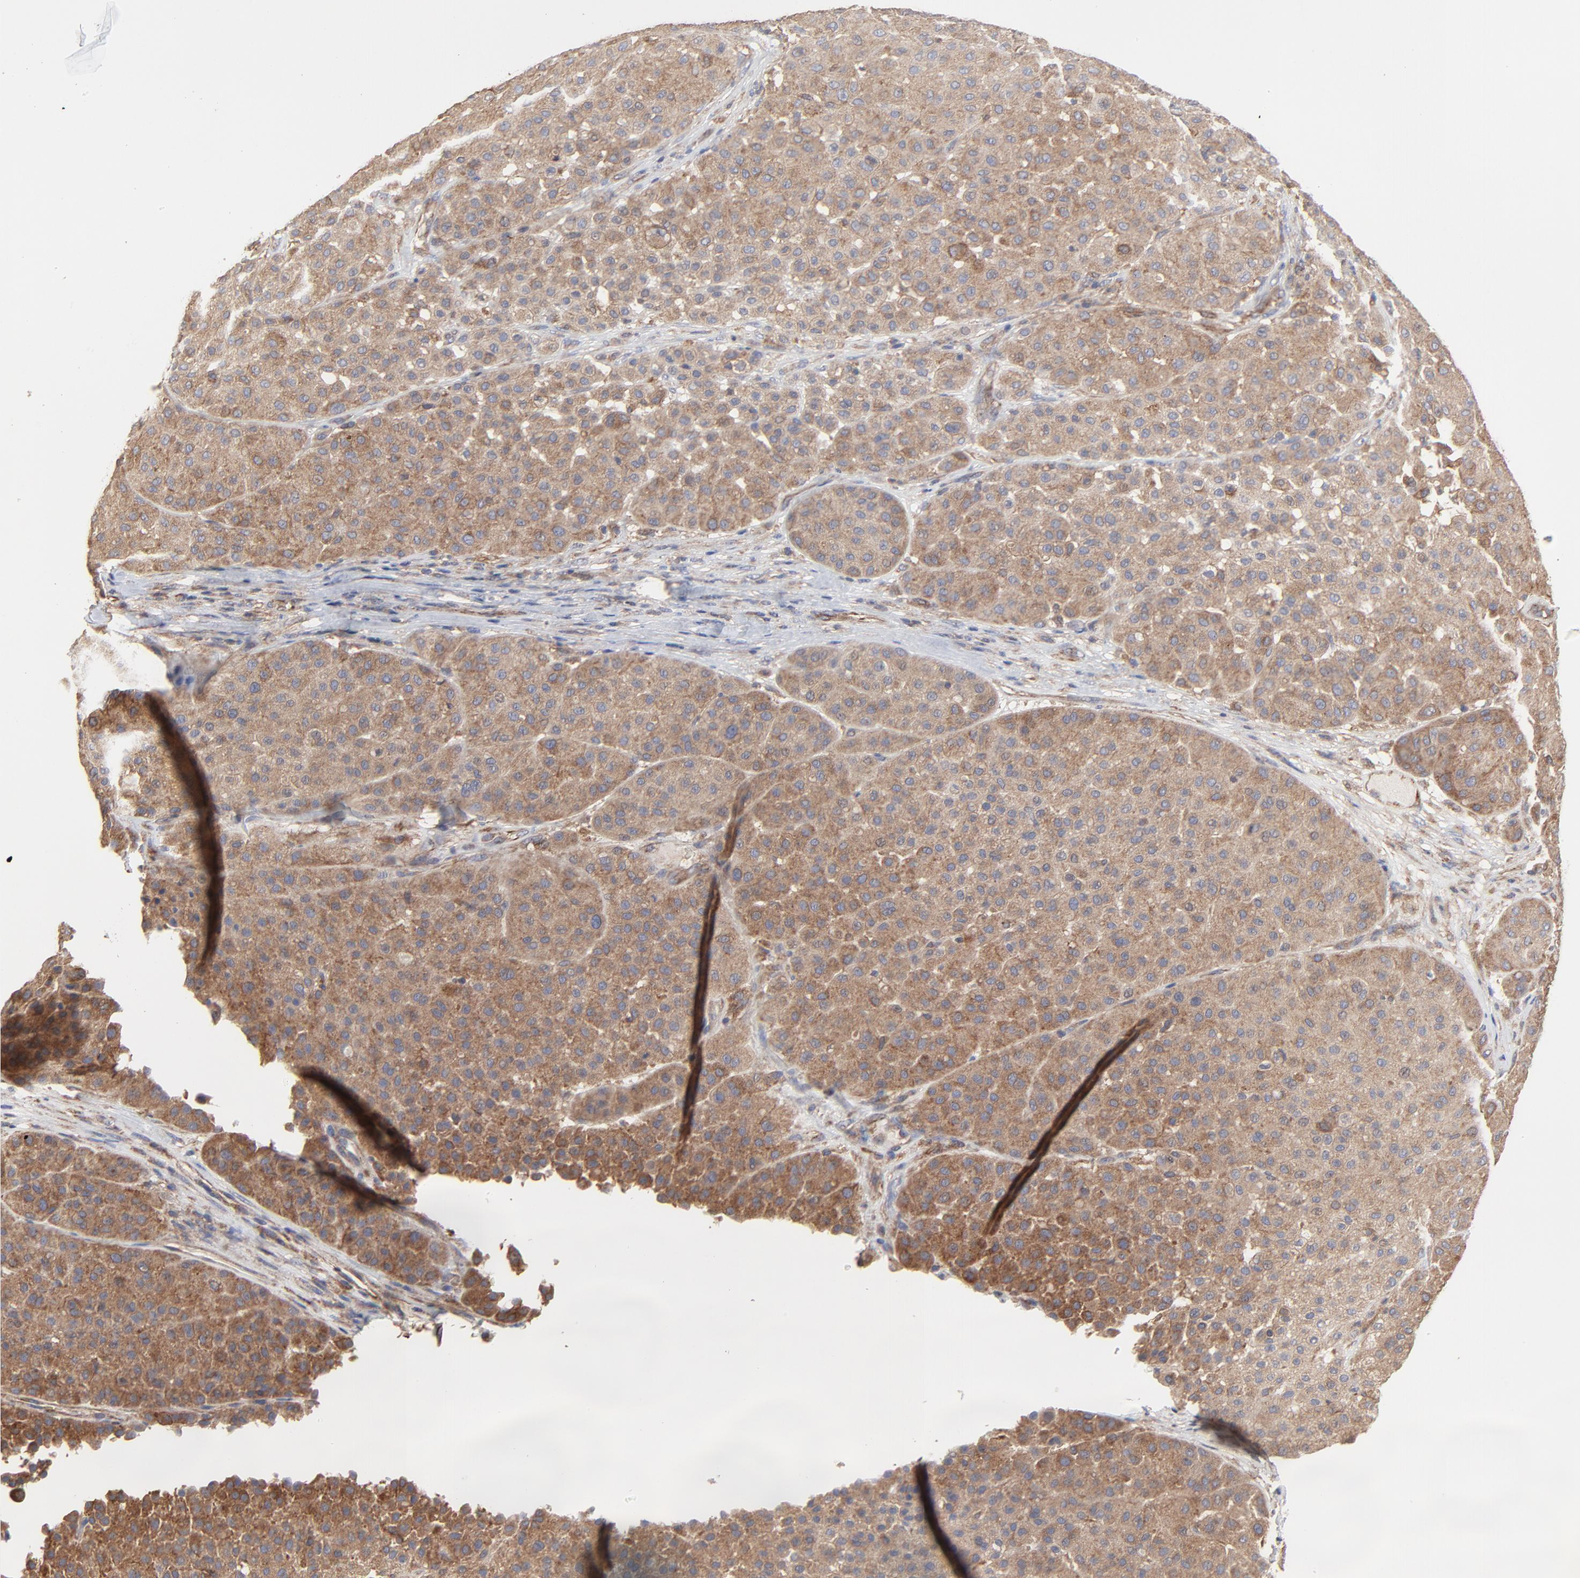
{"staining": {"intensity": "moderate", "quantity": ">75%", "location": "cytoplasmic/membranous"}, "tissue": "melanoma", "cell_type": "Tumor cells", "image_type": "cancer", "snomed": [{"axis": "morphology", "description": "Normal tissue, NOS"}, {"axis": "morphology", "description": "Malignant melanoma, Metastatic site"}, {"axis": "topography", "description": "Skin"}], "caption": "This photomicrograph shows IHC staining of human melanoma, with medium moderate cytoplasmic/membranous staining in approximately >75% of tumor cells.", "gene": "RAB9A", "patient": {"sex": "male", "age": 41}}